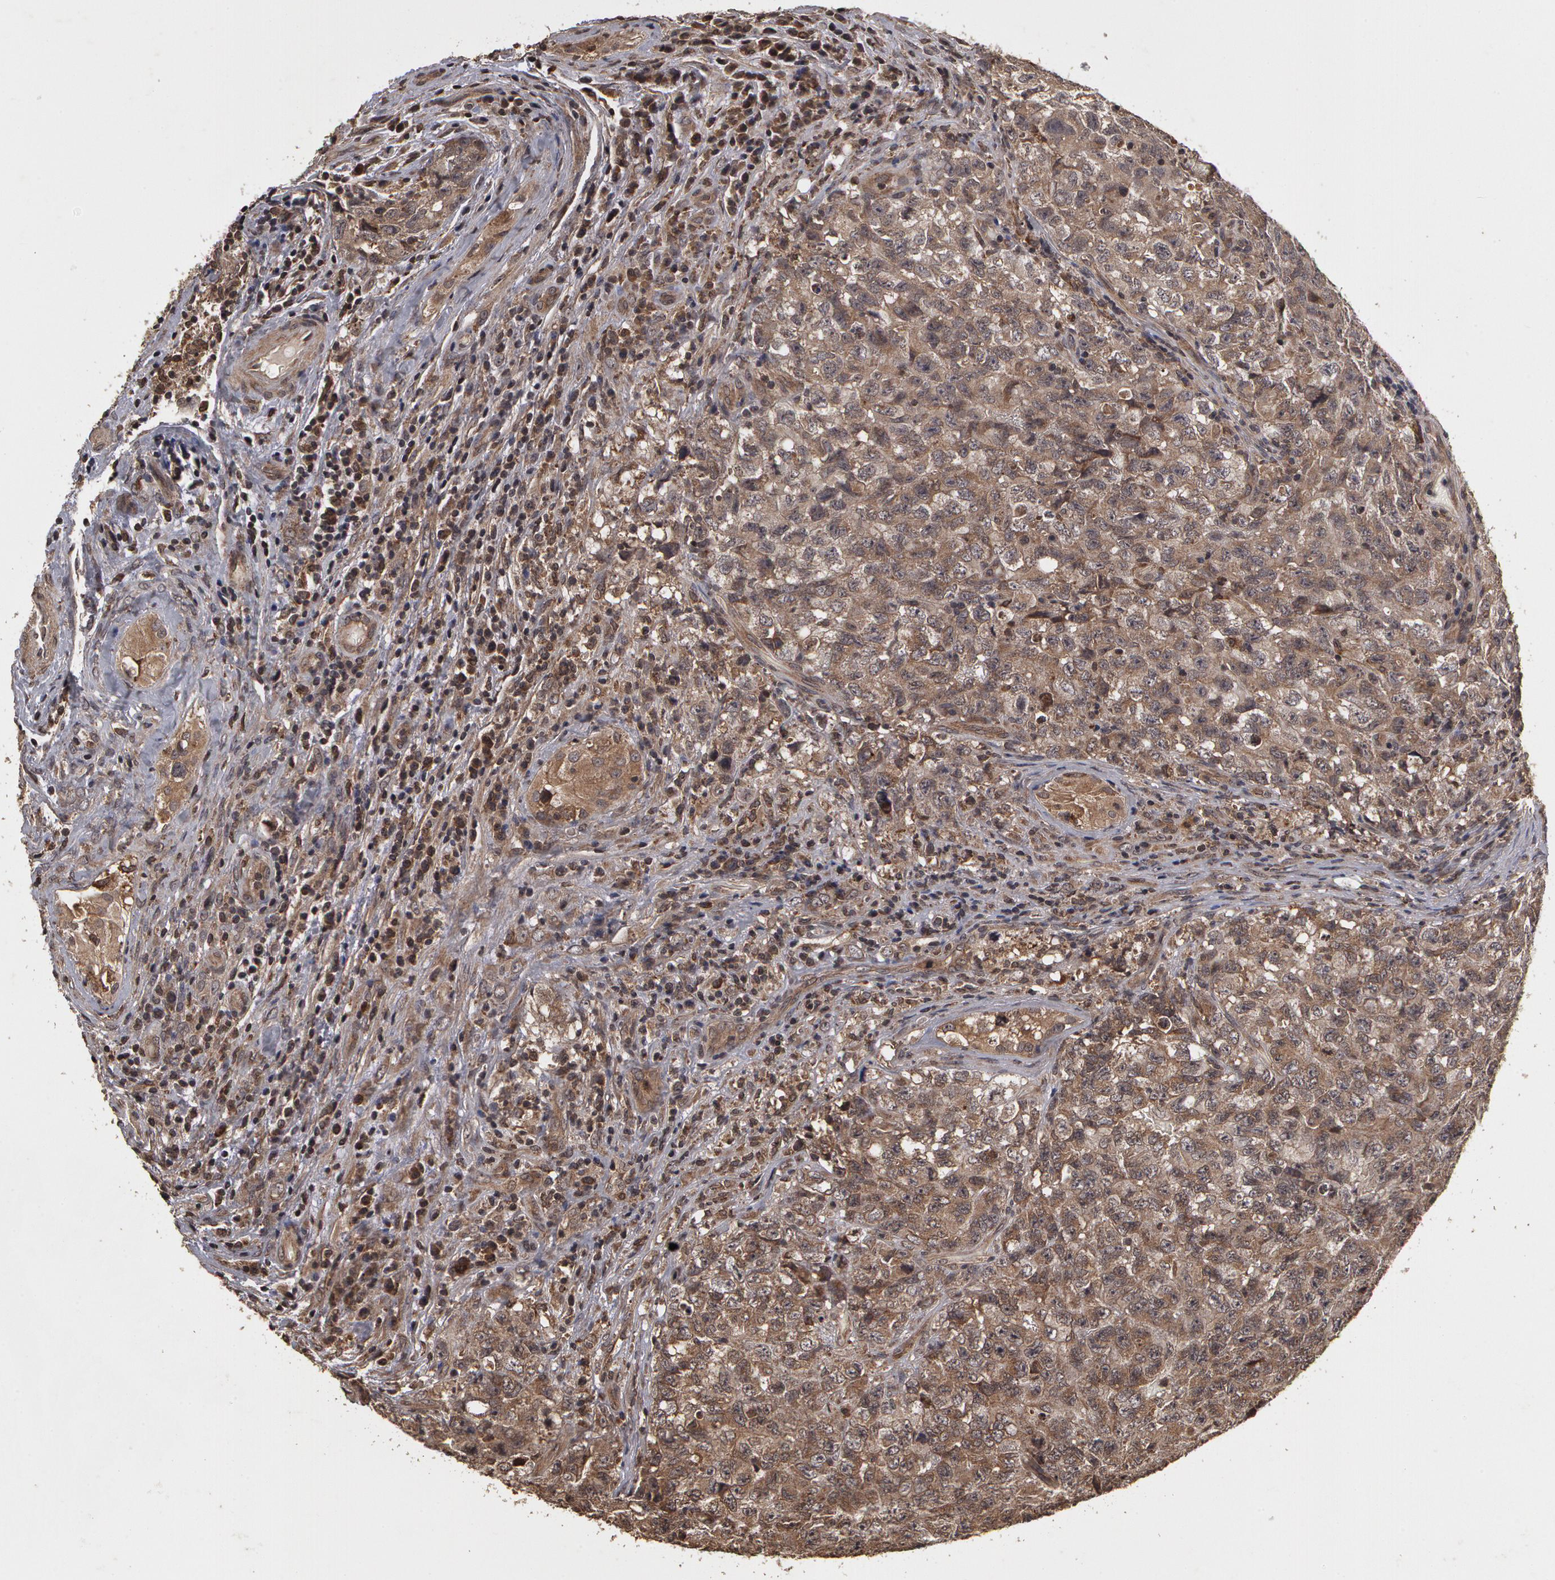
{"staining": {"intensity": "weak", "quantity": "25%-75%", "location": "cytoplasmic/membranous"}, "tissue": "testis cancer", "cell_type": "Tumor cells", "image_type": "cancer", "snomed": [{"axis": "morphology", "description": "Carcinoma, Embryonal, NOS"}, {"axis": "topography", "description": "Testis"}], "caption": "Tumor cells show low levels of weak cytoplasmic/membranous positivity in about 25%-75% of cells in testis embryonal carcinoma.", "gene": "CALR", "patient": {"sex": "male", "age": 31}}